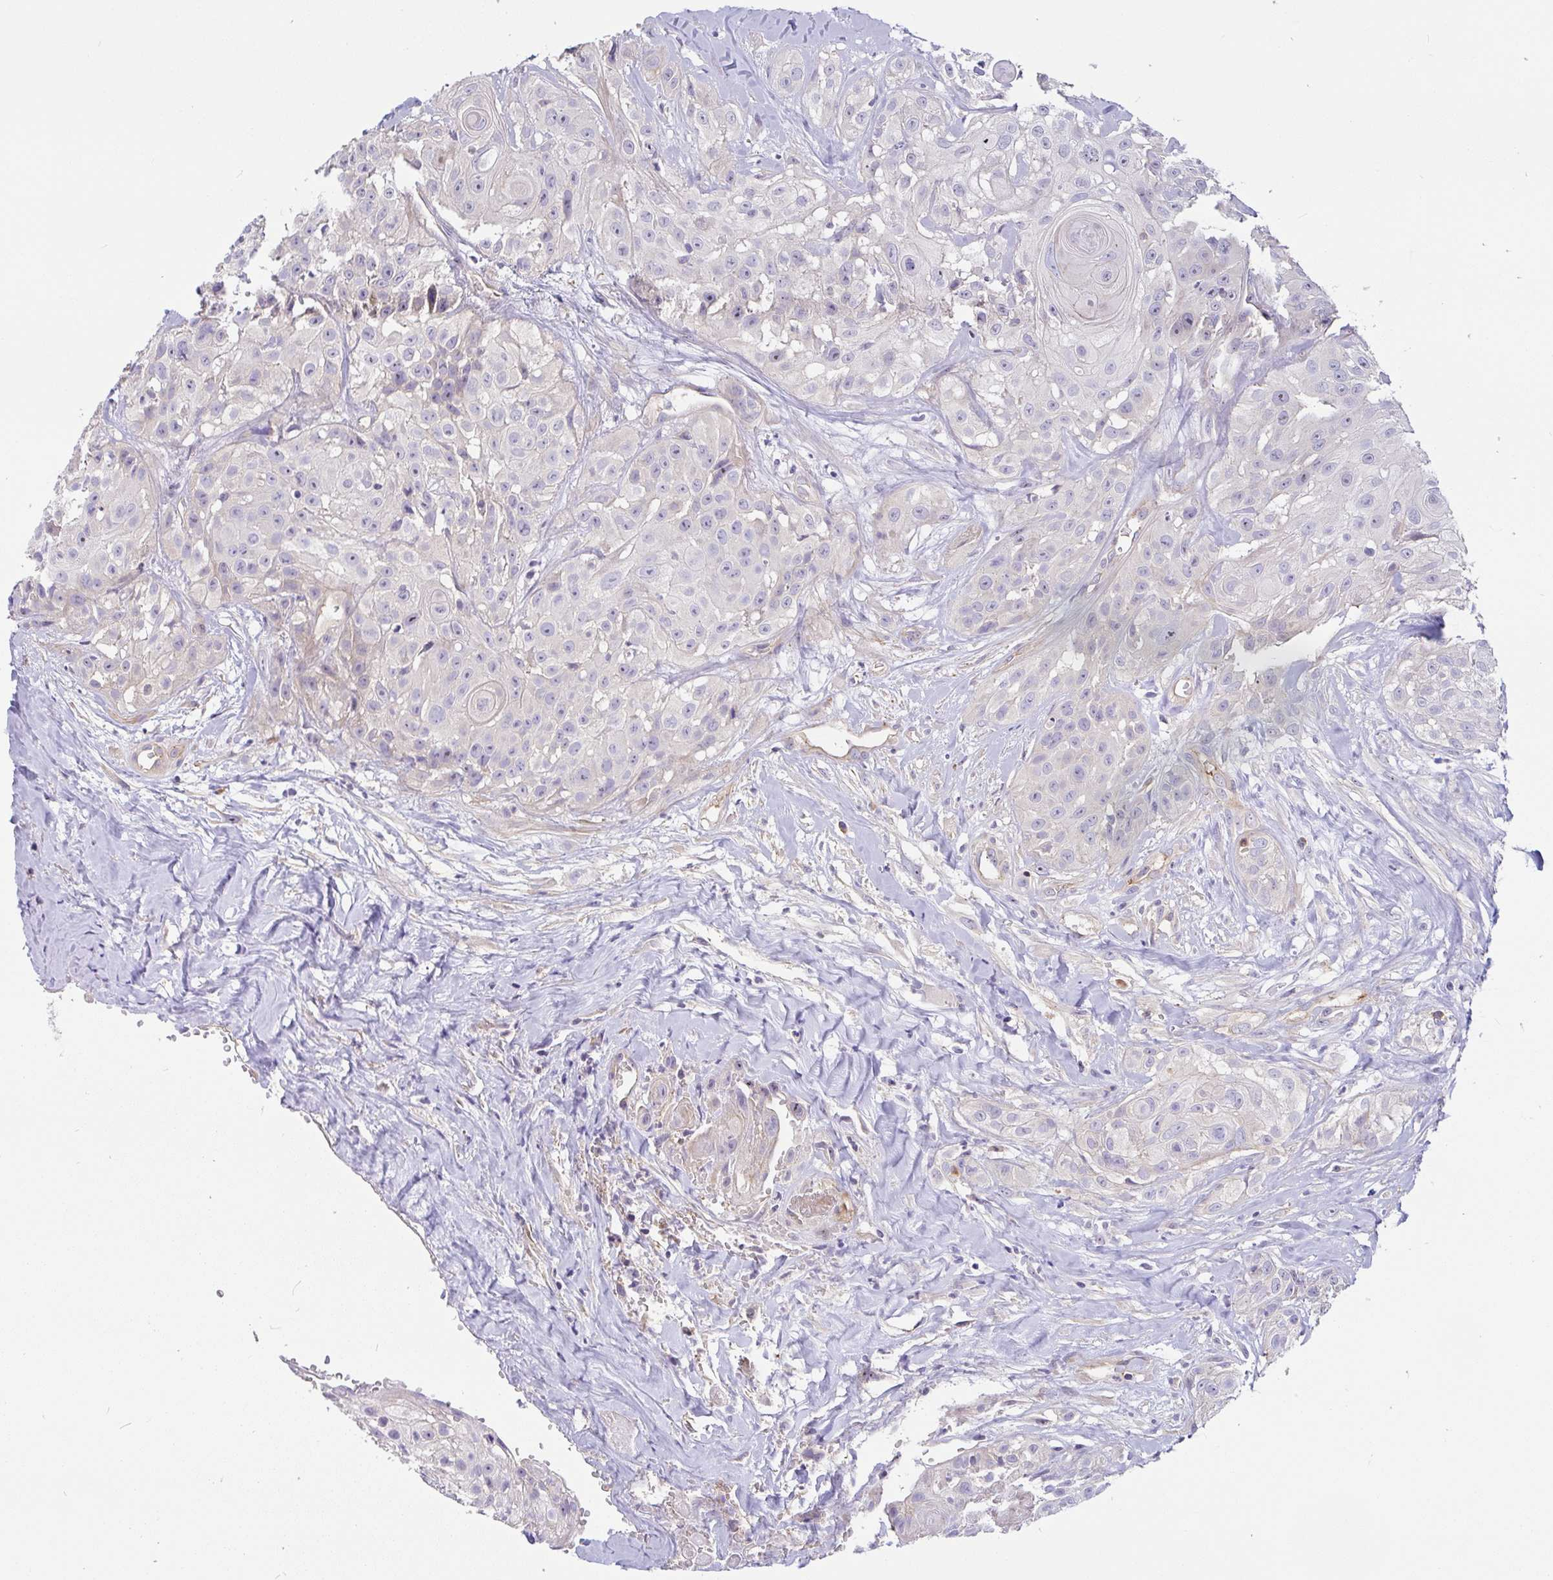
{"staining": {"intensity": "negative", "quantity": "none", "location": "none"}, "tissue": "head and neck cancer", "cell_type": "Tumor cells", "image_type": "cancer", "snomed": [{"axis": "morphology", "description": "Squamous cell carcinoma, NOS"}, {"axis": "topography", "description": "Head-Neck"}], "caption": "Human head and neck cancer (squamous cell carcinoma) stained for a protein using IHC demonstrates no positivity in tumor cells.", "gene": "LRRC26", "patient": {"sex": "male", "age": 83}}